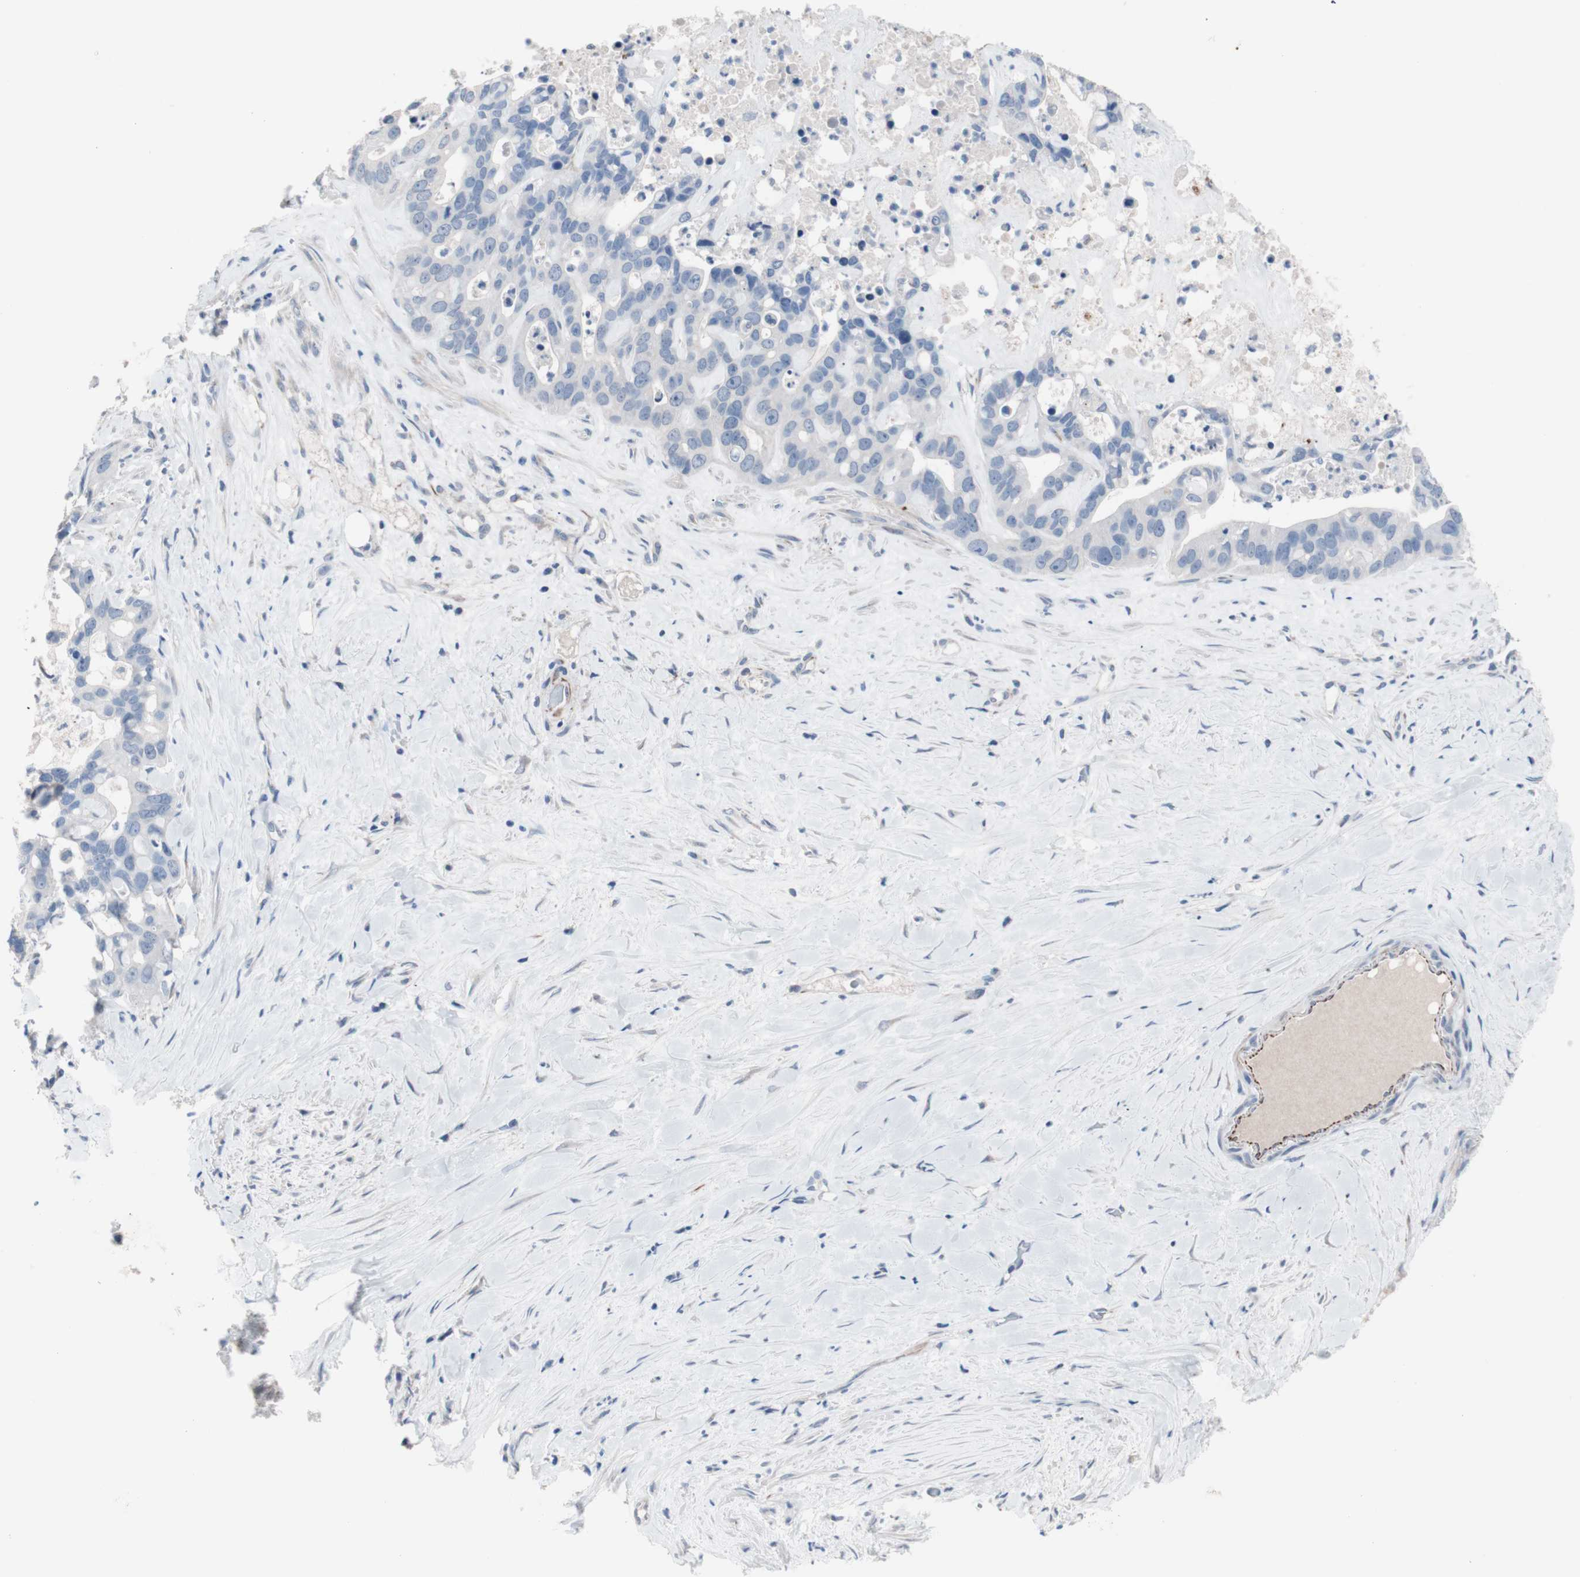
{"staining": {"intensity": "negative", "quantity": "none", "location": "none"}, "tissue": "liver cancer", "cell_type": "Tumor cells", "image_type": "cancer", "snomed": [{"axis": "morphology", "description": "Cholangiocarcinoma"}, {"axis": "topography", "description": "Liver"}], "caption": "An immunohistochemistry (IHC) micrograph of liver cancer (cholangiocarcinoma) is shown. There is no staining in tumor cells of liver cancer (cholangiocarcinoma).", "gene": "ULBP1", "patient": {"sex": "female", "age": 65}}